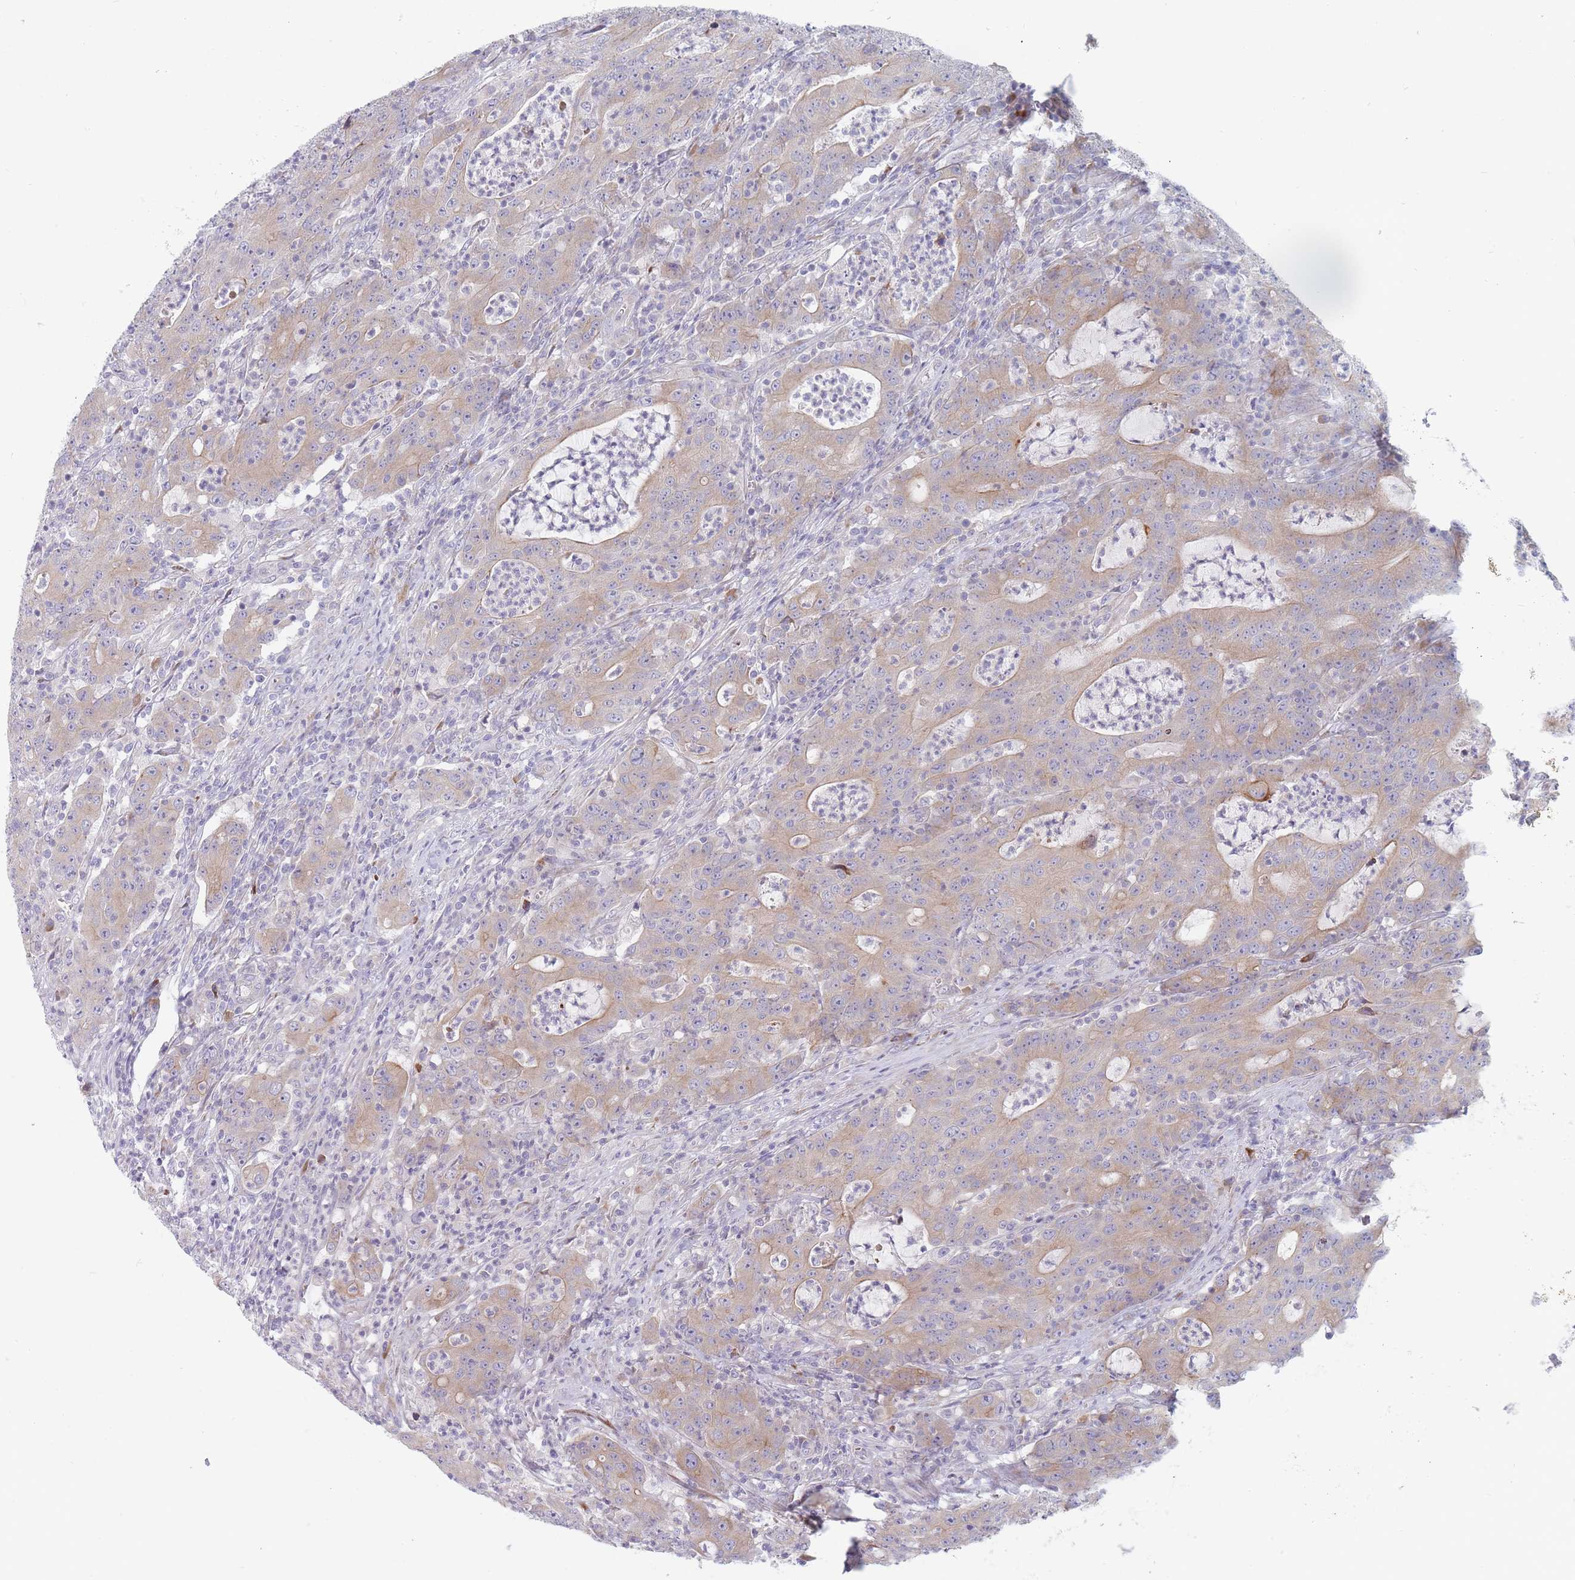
{"staining": {"intensity": "weak", "quantity": "25%-75%", "location": "cytoplasmic/membranous"}, "tissue": "colorectal cancer", "cell_type": "Tumor cells", "image_type": "cancer", "snomed": [{"axis": "morphology", "description": "Adenocarcinoma, NOS"}, {"axis": "topography", "description": "Colon"}], "caption": "Immunohistochemical staining of colorectal adenocarcinoma demonstrates low levels of weak cytoplasmic/membranous positivity in approximately 25%-75% of tumor cells.", "gene": "SPATS1", "patient": {"sex": "male", "age": 83}}